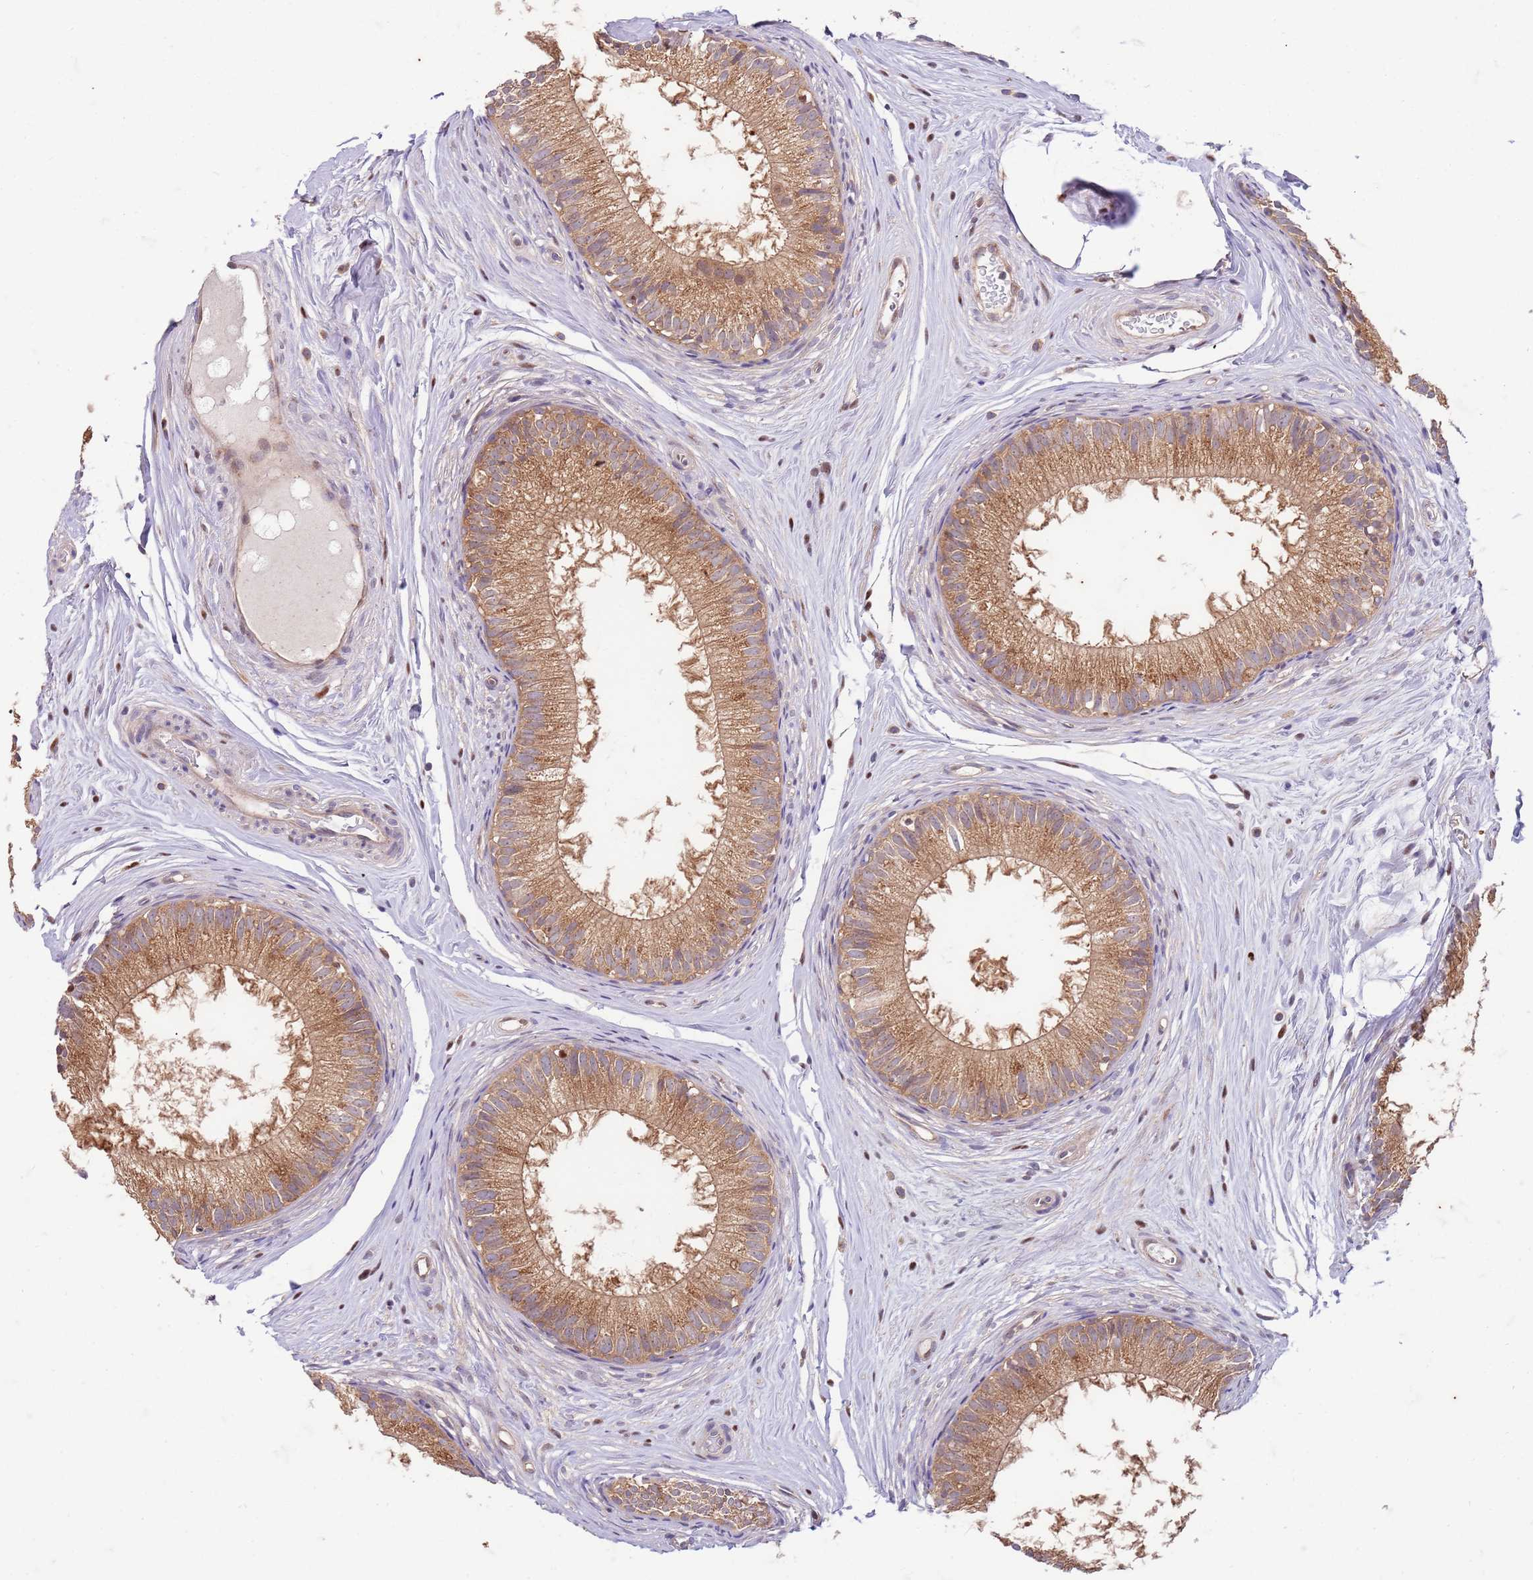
{"staining": {"intensity": "moderate", "quantity": ">75%", "location": "cytoplasmic/membranous"}, "tissue": "epididymis", "cell_type": "Glandular cells", "image_type": "normal", "snomed": [{"axis": "morphology", "description": "Normal tissue, NOS"}, {"axis": "topography", "description": "Epididymis"}], "caption": "Approximately >75% of glandular cells in benign human epididymis reveal moderate cytoplasmic/membranous protein expression as visualized by brown immunohistochemical staining.", "gene": "OSBP", "patient": {"sex": "male", "age": 34}}